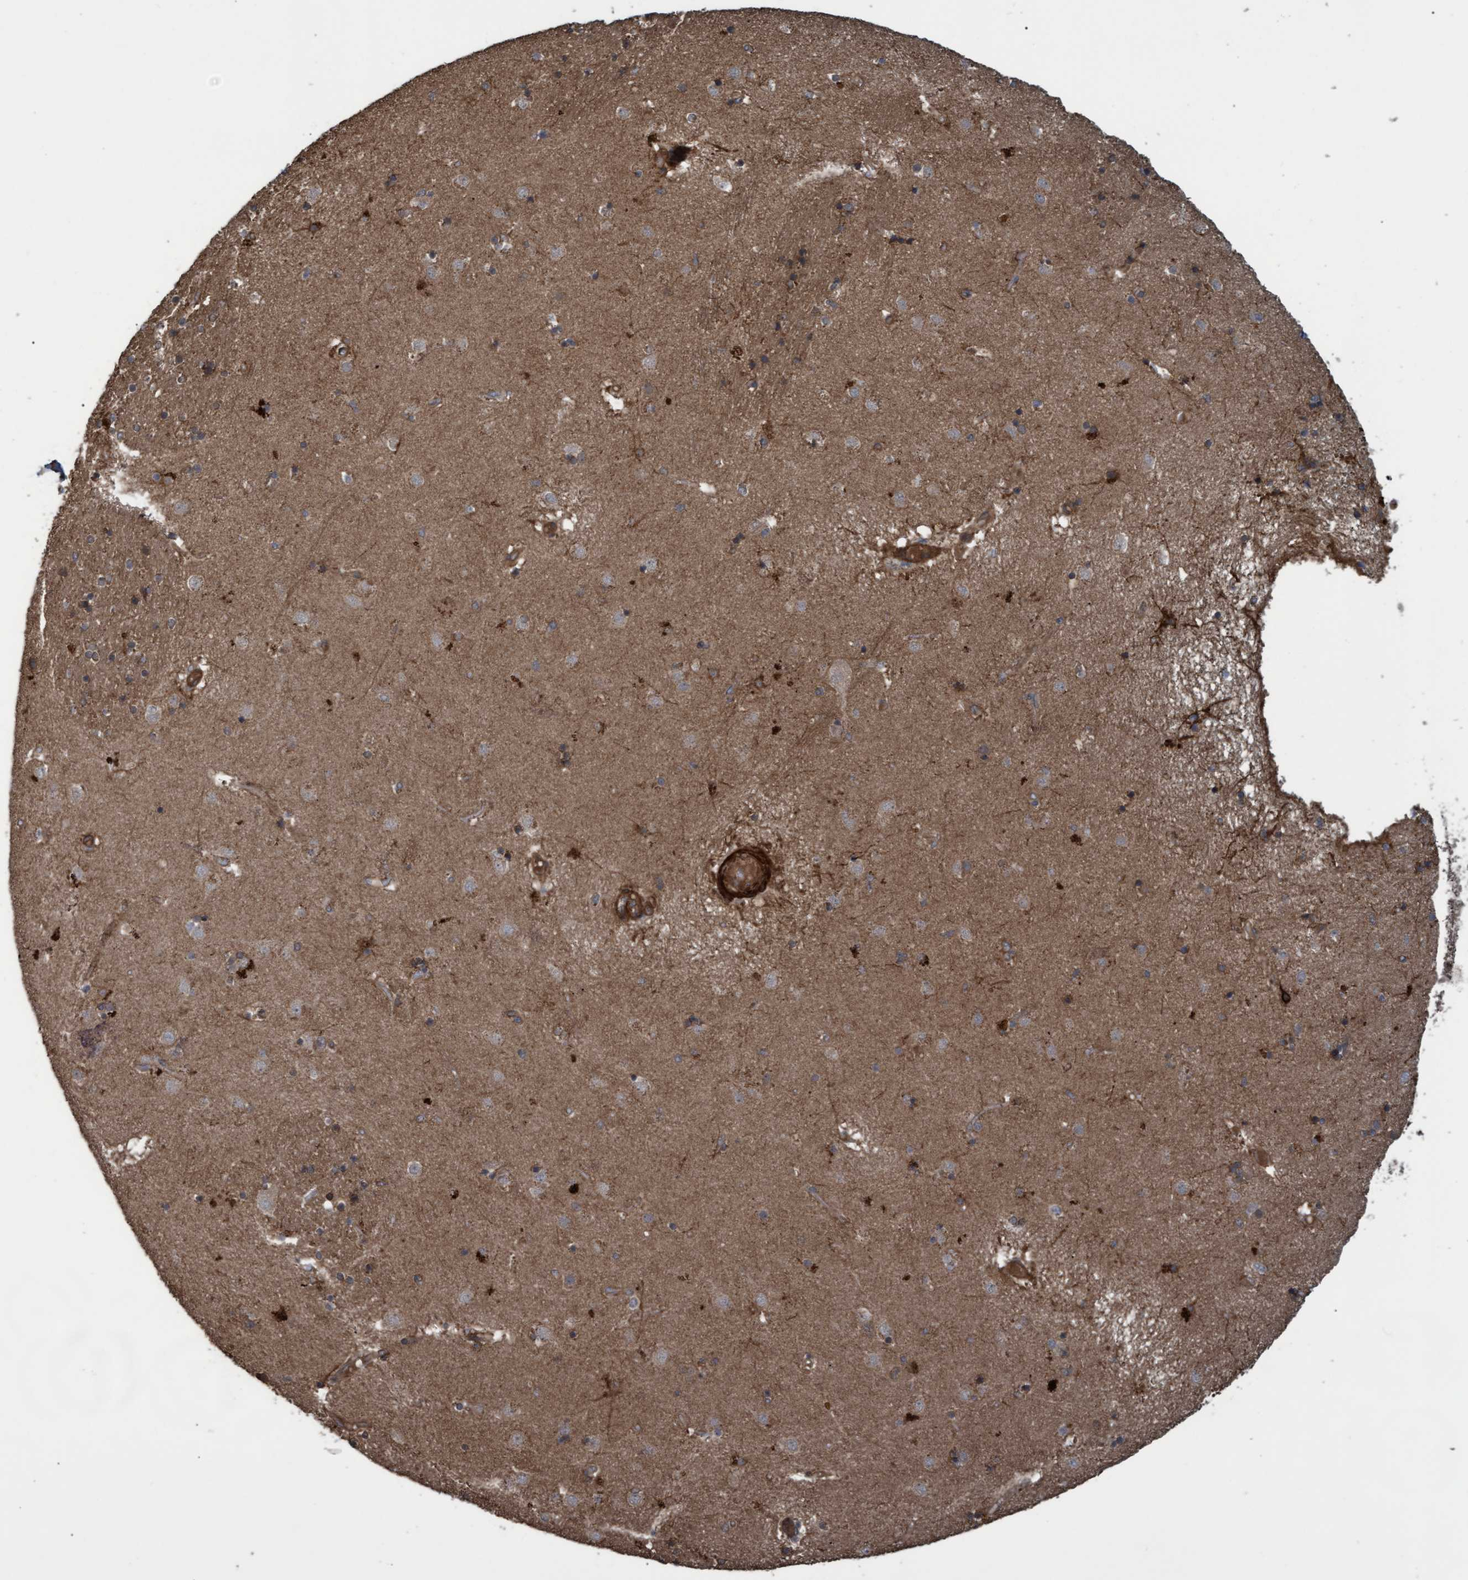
{"staining": {"intensity": "strong", "quantity": "<25%", "location": "cytoplasmic/membranous"}, "tissue": "caudate", "cell_type": "Glial cells", "image_type": "normal", "snomed": [{"axis": "morphology", "description": "Normal tissue, NOS"}, {"axis": "topography", "description": "Lateral ventricle wall"}], "caption": "IHC of benign caudate exhibits medium levels of strong cytoplasmic/membranous expression in about <25% of glial cells.", "gene": "GGT6", "patient": {"sex": "male", "age": 70}}